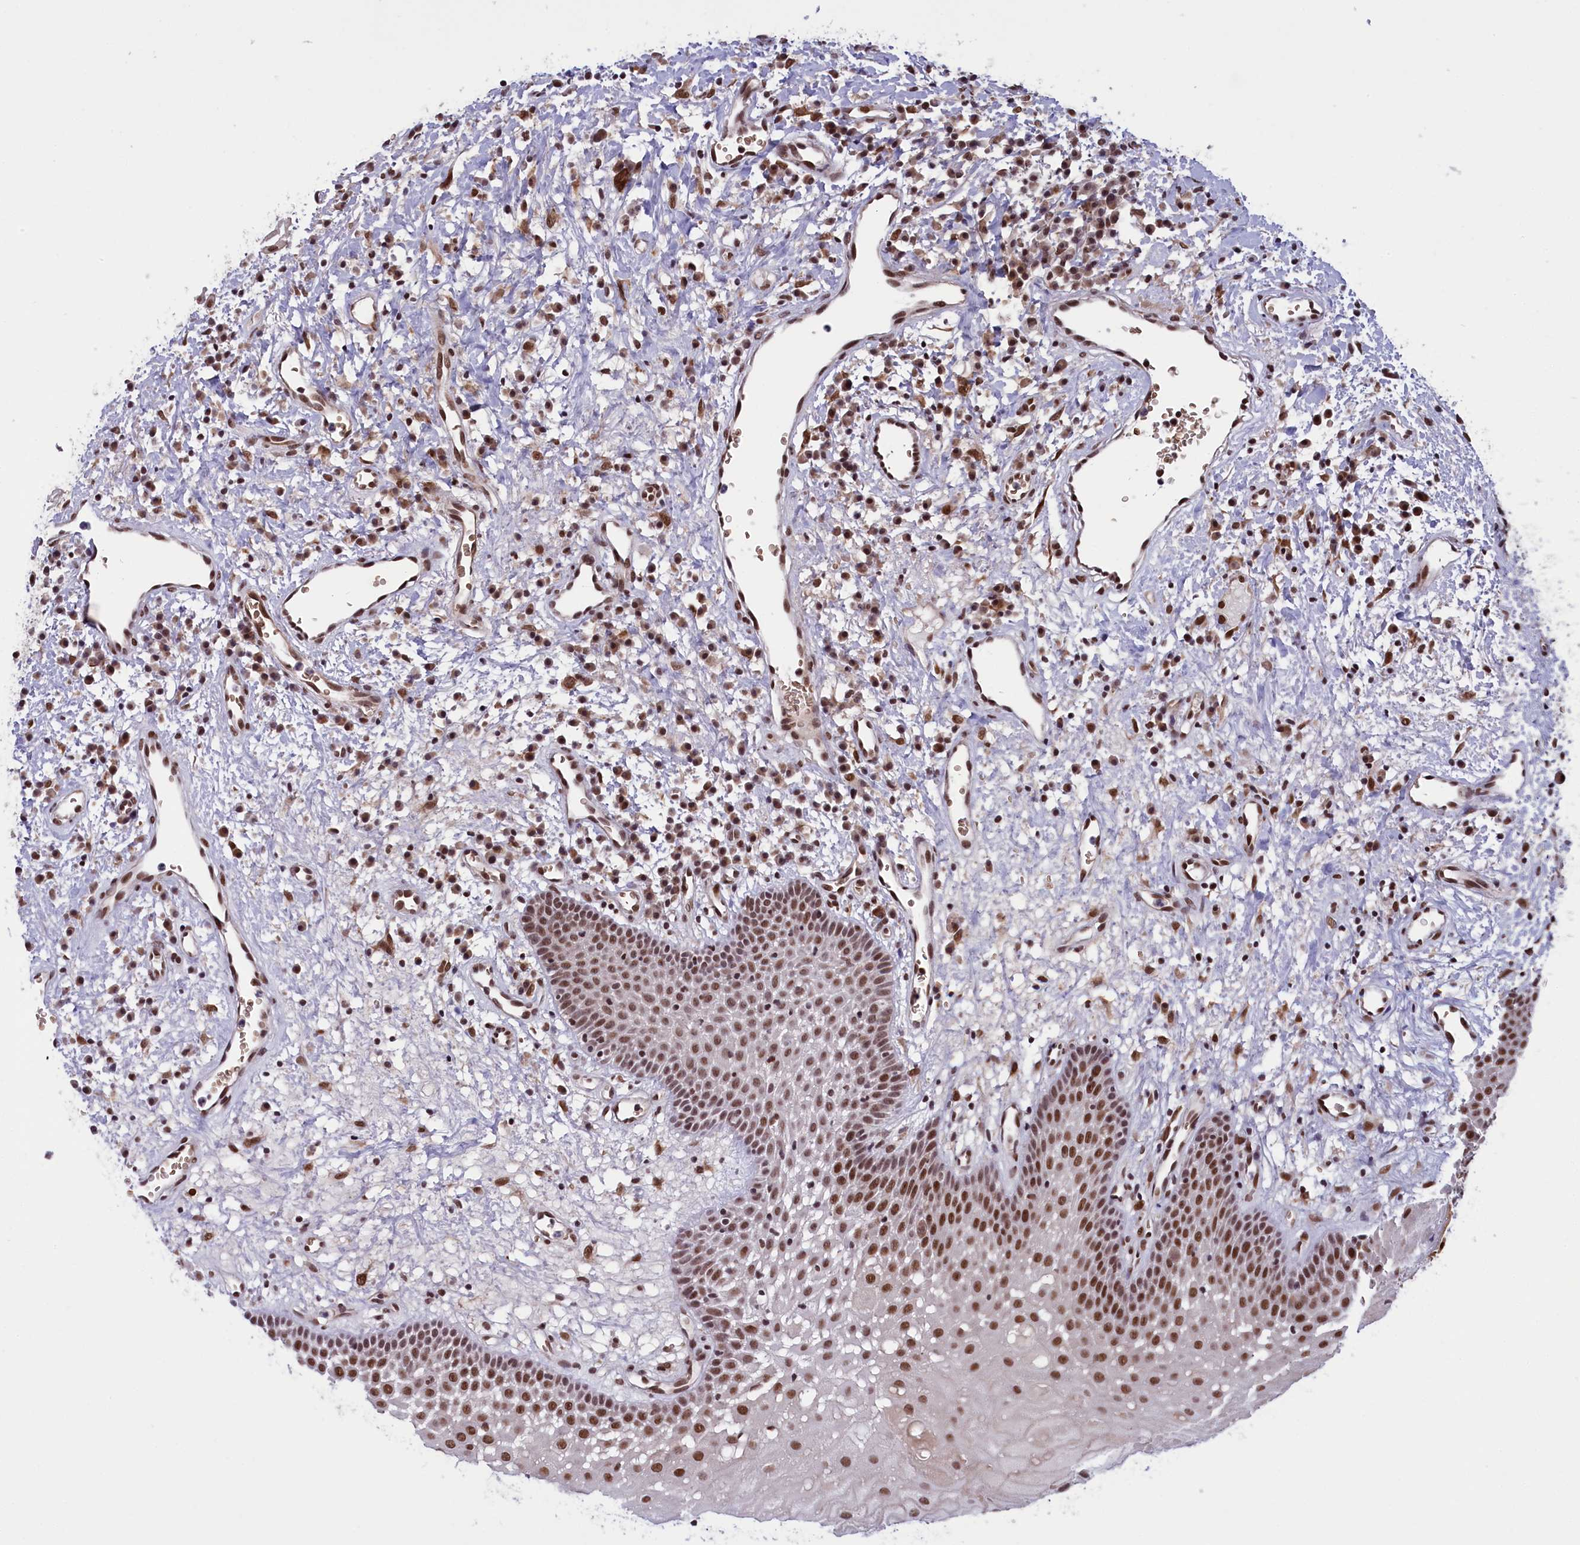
{"staining": {"intensity": "strong", "quantity": "25%-75%", "location": "nuclear"}, "tissue": "oral mucosa", "cell_type": "Squamous epithelial cells", "image_type": "normal", "snomed": [{"axis": "morphology", "description": "Normal tissue, NOS"}, {"axis": "topography", "description": "Oral tissue"}], "caption": "Immunohistochemical staining of normal human oral mucosa exhibits 25%-75% levels of strong nuclear protein staining in about 25%-75% of squamous epithelial cells.", "gene": "MPHOSPH8", "patient": {"sex": "male", "age": 74}}